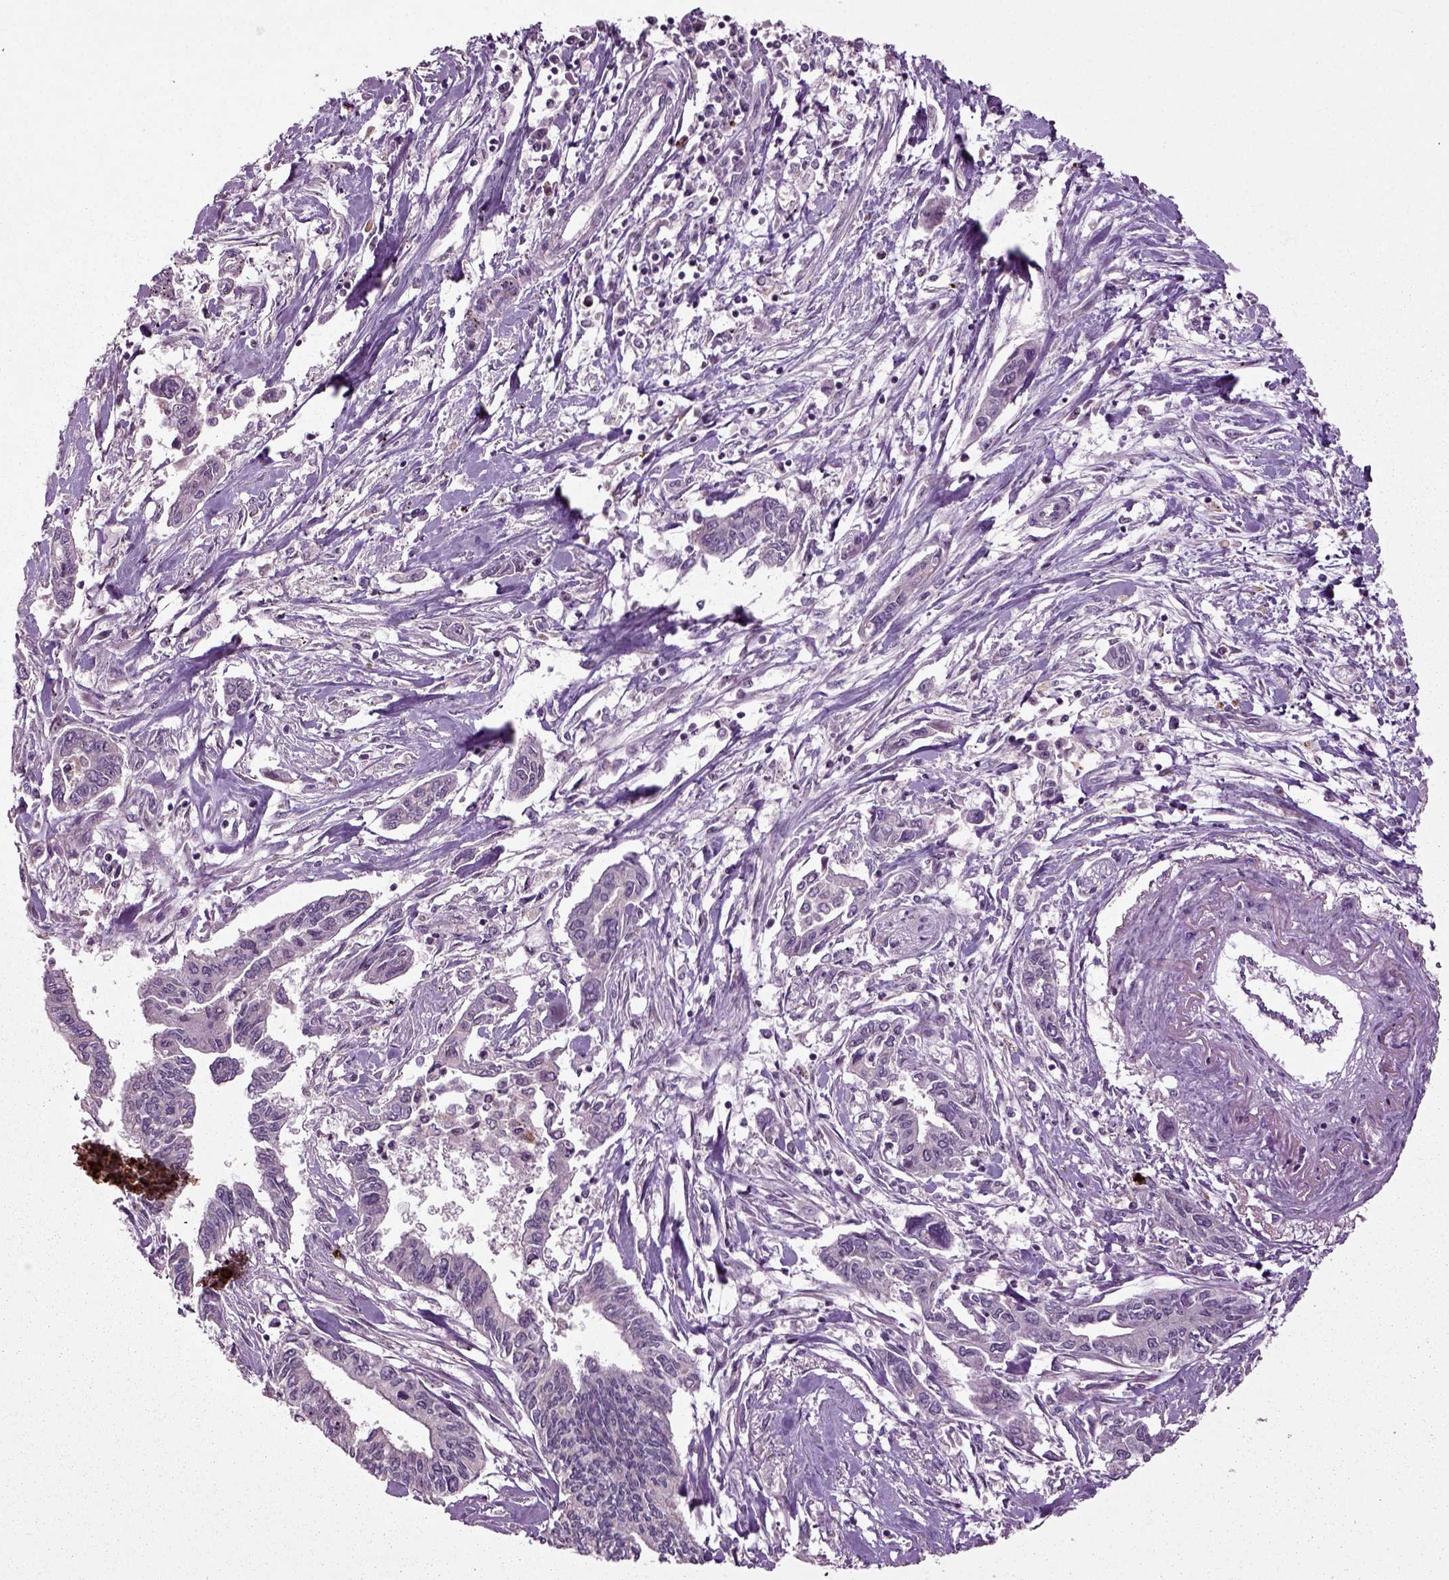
{"staining": {"intensity": "negative", "quantity": "none", "location": "none"}, "tissue": "pancreatic cancer", "cell_type": "Tumor cells", "image_type": "cancer", "snomed": [{"axis": "morphology", "description": "Adenocarcinoma, NOS"}, {"axis": "topography", "description": "Pancreas"}], "caption": "This is a histopathology image of IHC staining of pancreatic cancer, which shows no positivity in tumor cells.", "gene": "SLC17A6", "patient": {"sex": "male", "age": 60}}